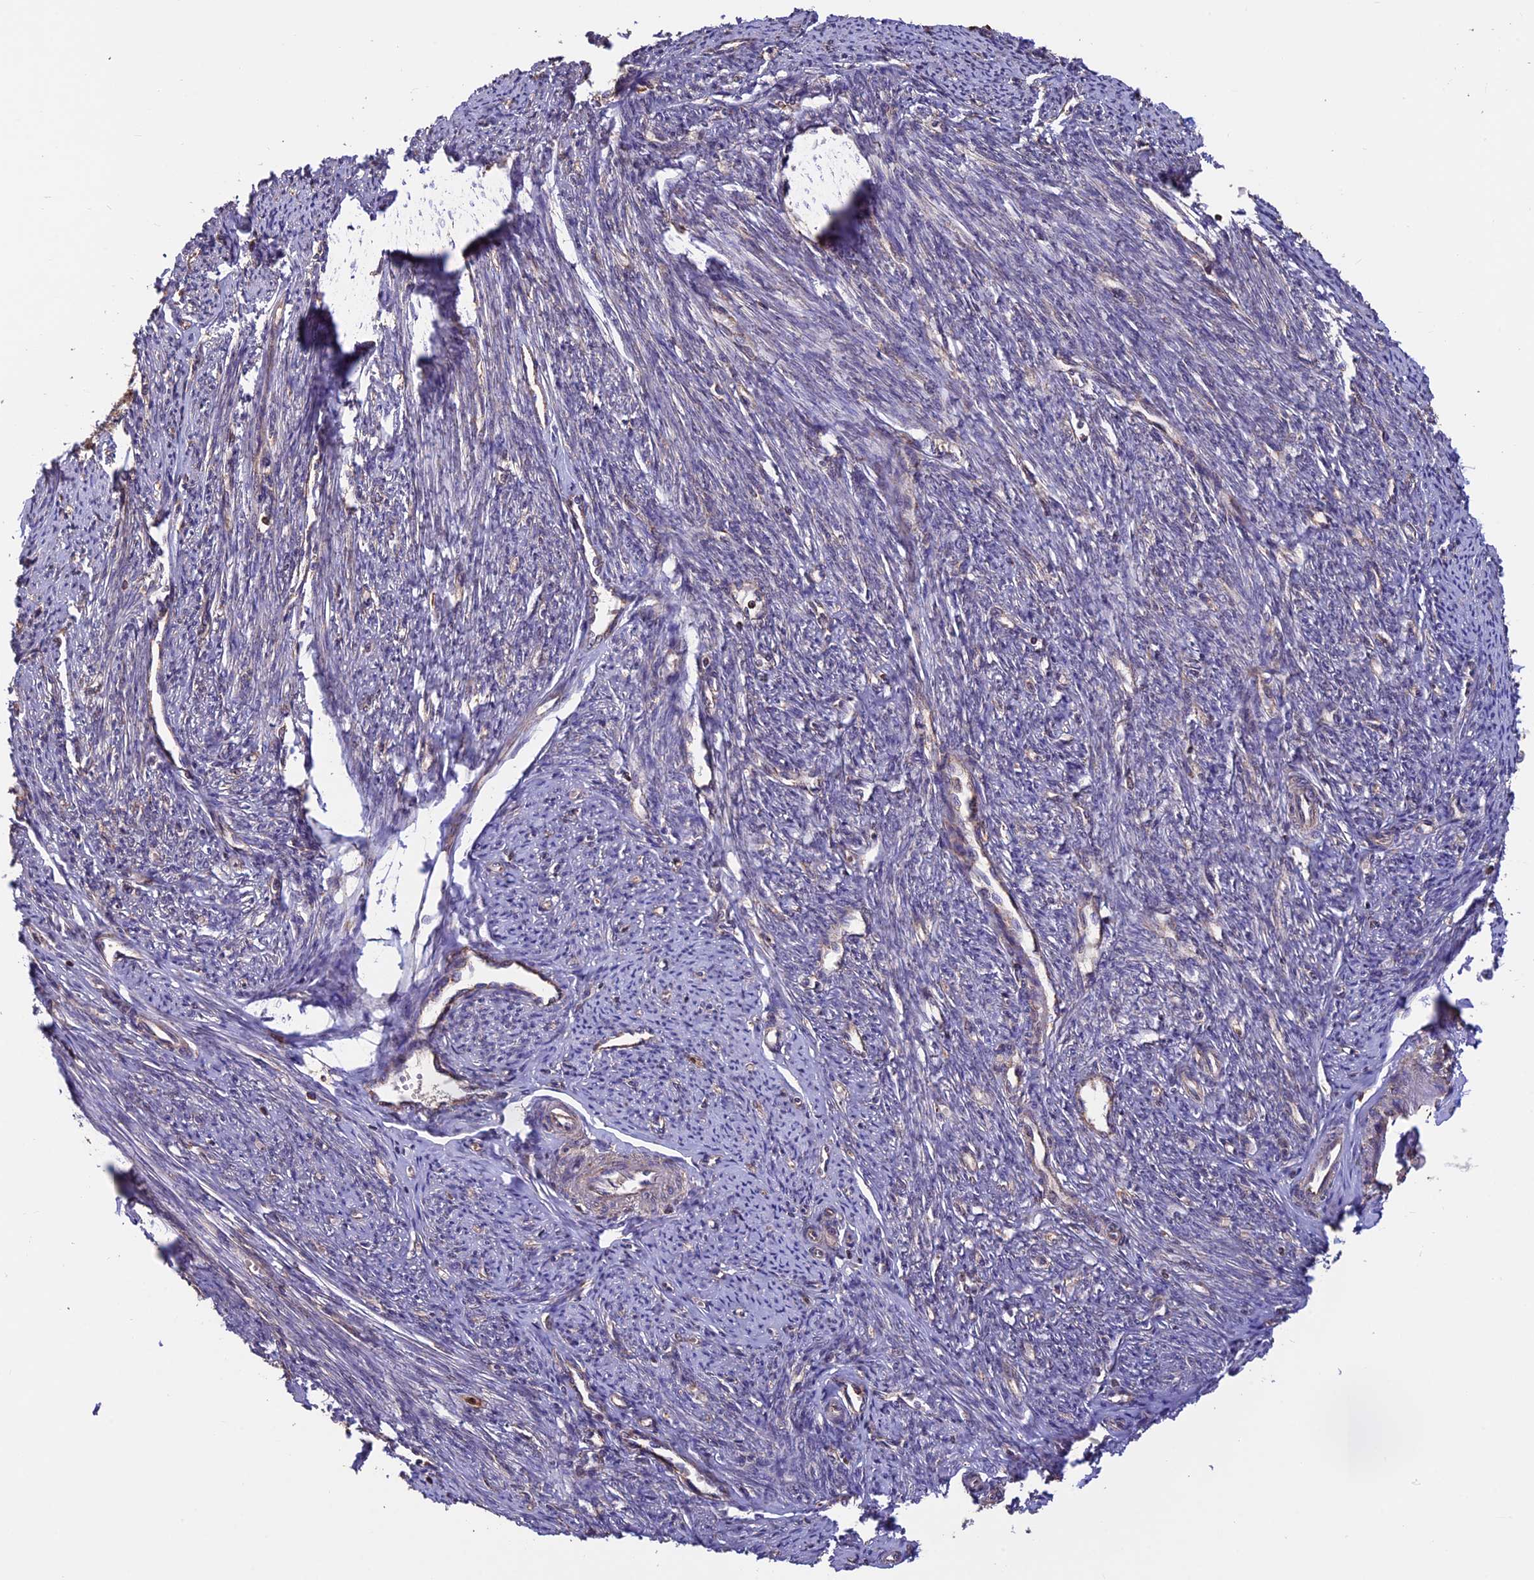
{"staining": {"intensity": "weak", "quantity": "<25%", "location": "cytoplasmic/membranous"}, "tissue": "smooth muscle", "cell_type": "Smooth muscle cells", "image_type": "normal", "snomed": [{"axis": "morphology", "description": "Normal tissue, NOS"}, {"axis": "topography", "description": "Smooth muscle"}, {"axis": "topography", "description": "Uterus"}], "caption": "Image shows no significant protein staining in smooth muscle cells of normal smooth muscle. The staining was performed using DAB (3,3'-diaminobenzidine) to visualize the protein expression in brown, while the nuclei were stained in blue with hematoxylin (Magnification: 20x).", "gene": "PKD2L2", "patient": {"sex": "female", "age": 59}}